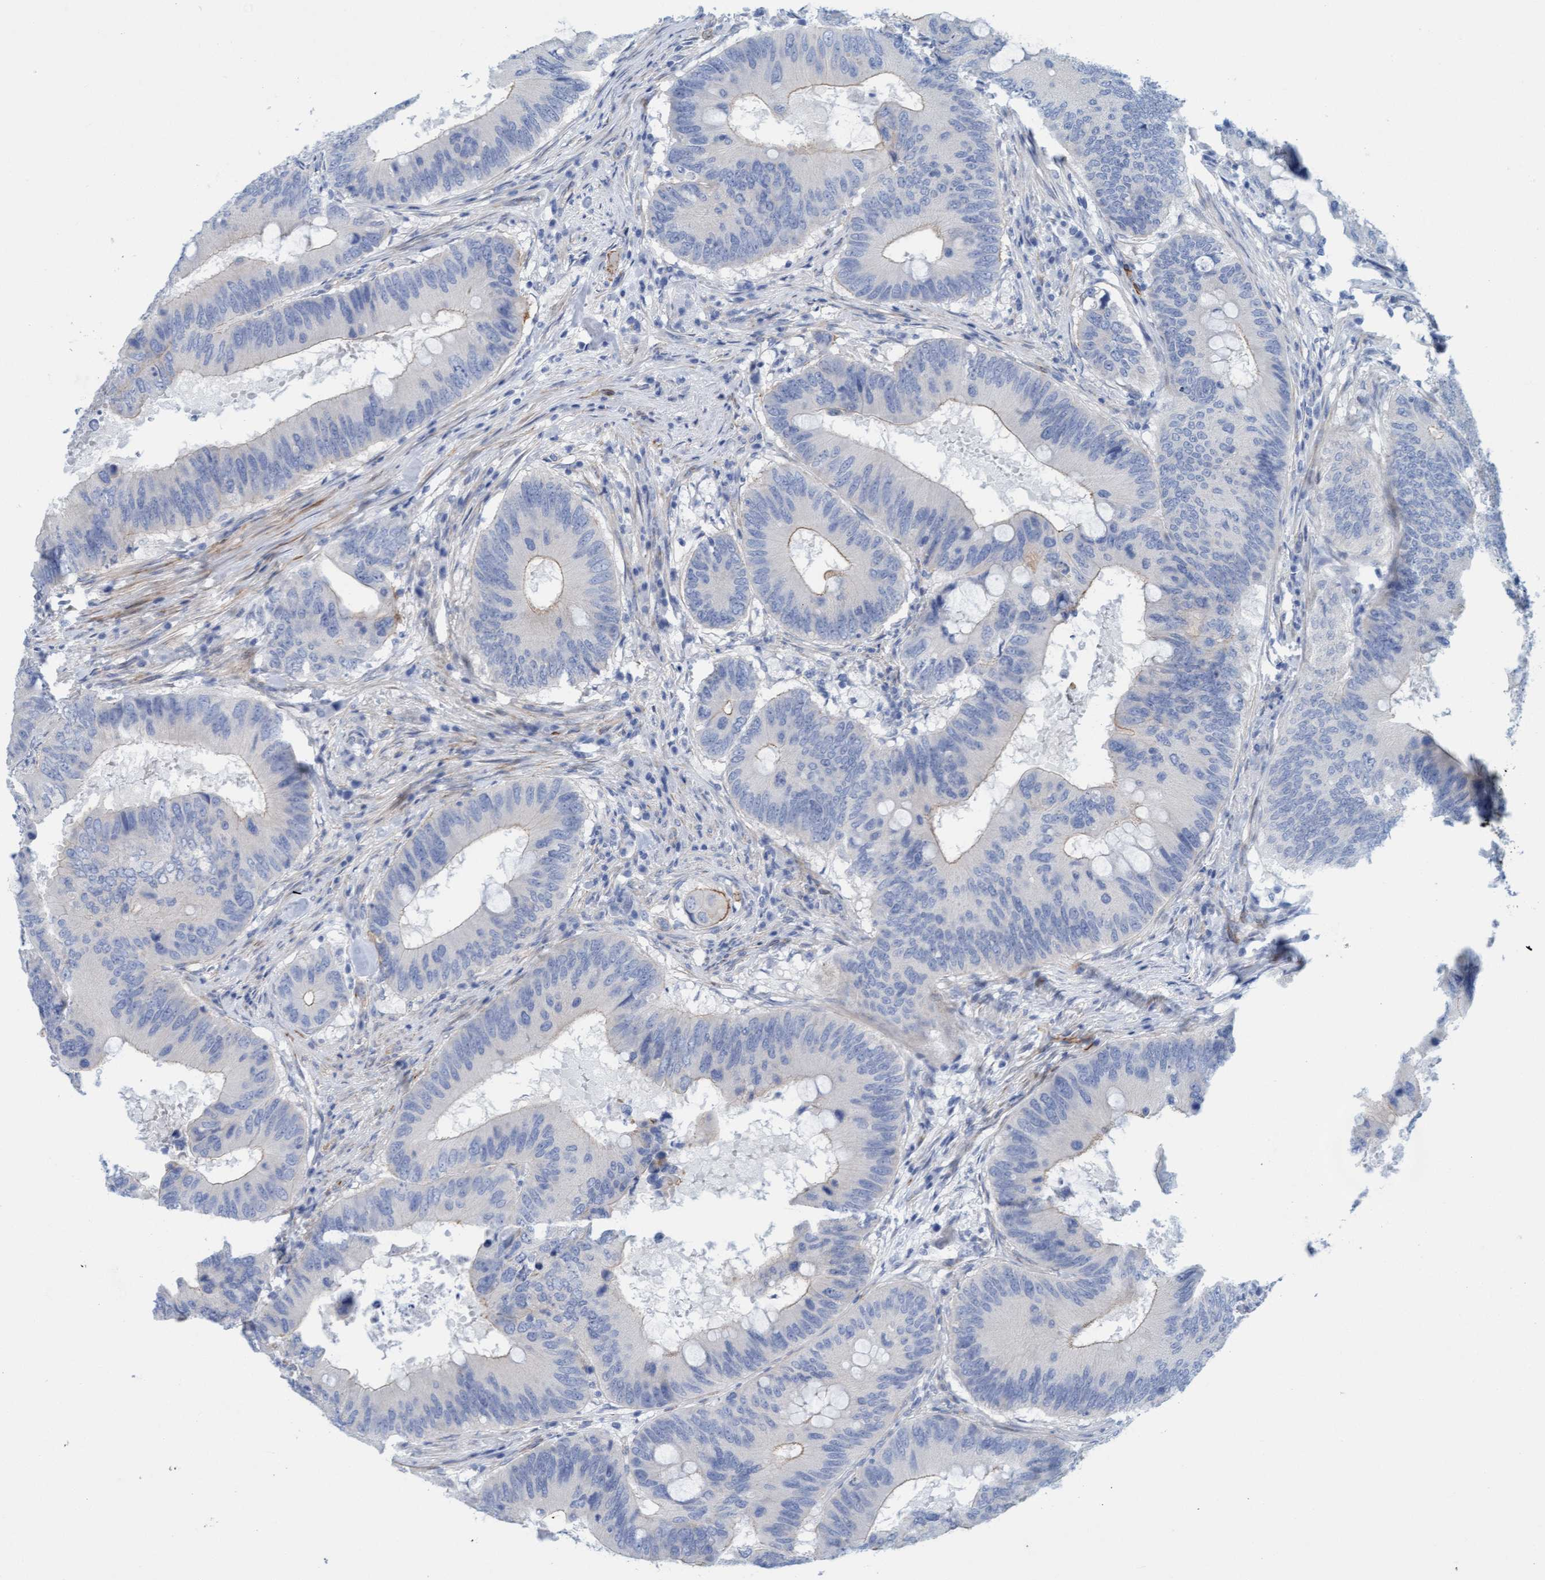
{"staining": {"intensity": "negative", "quantity": "none", "location": "none"}, "tissue": "colorectal cancer", "cell_type": "Tumor cells", "image_type": "cancer", "snomed": [{"axis": "morphology", "description": "Adenocarcinoma, NOS"}, {"axis": "topography", "description": "Colon"}], "caption": "An image of adenocarcinoma (colorectal) stained for a protein exhibits no brown staining in tumor cells.", "gene": "MTFR1", "patient": {"sex": "male", "age": 71}}